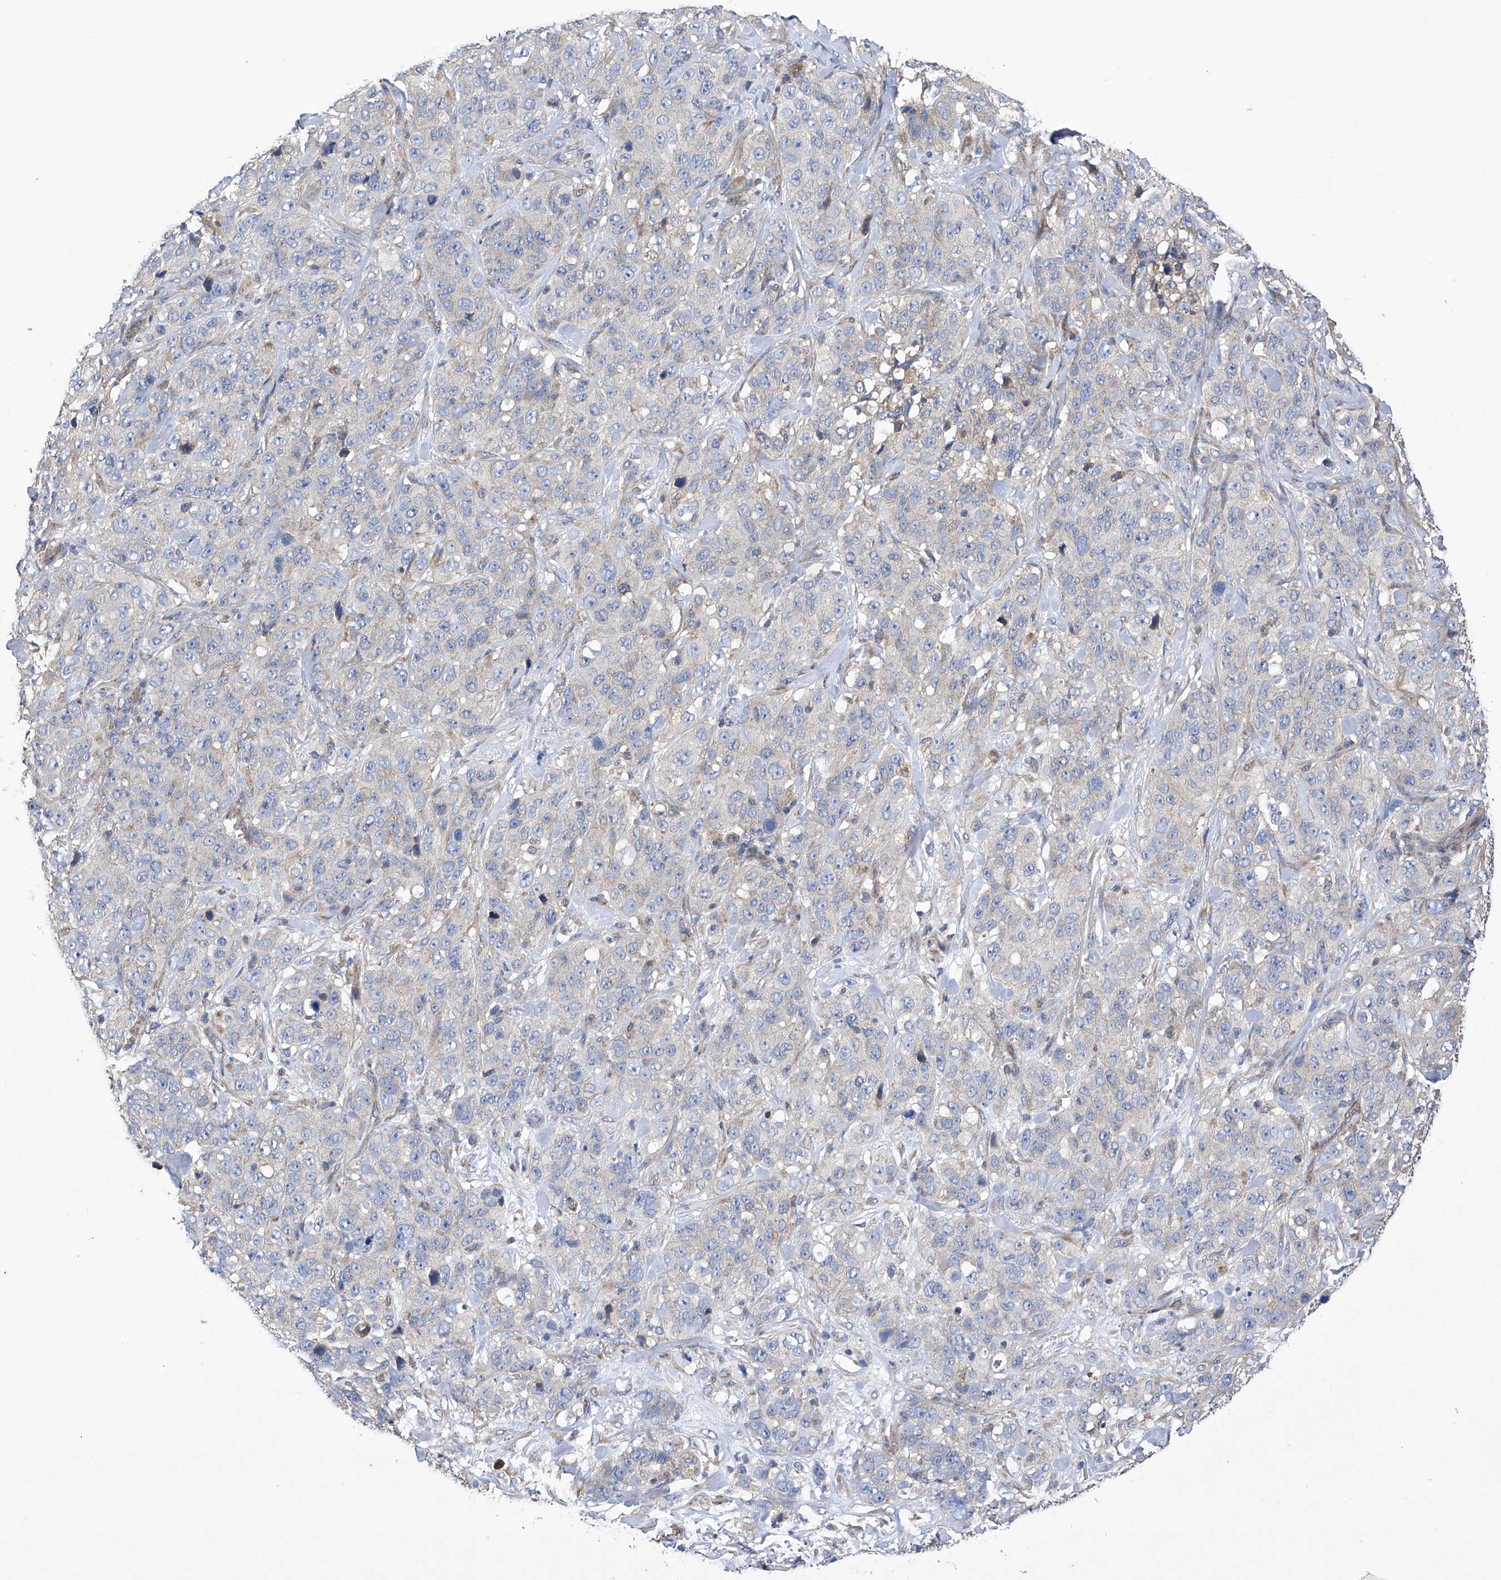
{"staining": {"intensity": "negative", "quantity": "none", "location": "none"}, "tissue": "stomach cancer", "cell_type": "Tumor cells", "image_type": "cancer", "snomed": [{"axis": "morphology", "description": "Adenocarcinoma, NOS"}, {"axis": "topography", "description": "Stomach"}], "caption": "DAB immunohistochemical staining of human adenocarcinoma (stomach) shows no significant staining in tumor cells. (Stains: DAB IHC with hematoxylin counter stain, Microscopy: brightfield microscopy at high magnification).", "gene": "EFCAB2", "patient": {"sex": "male", "age": 48}}